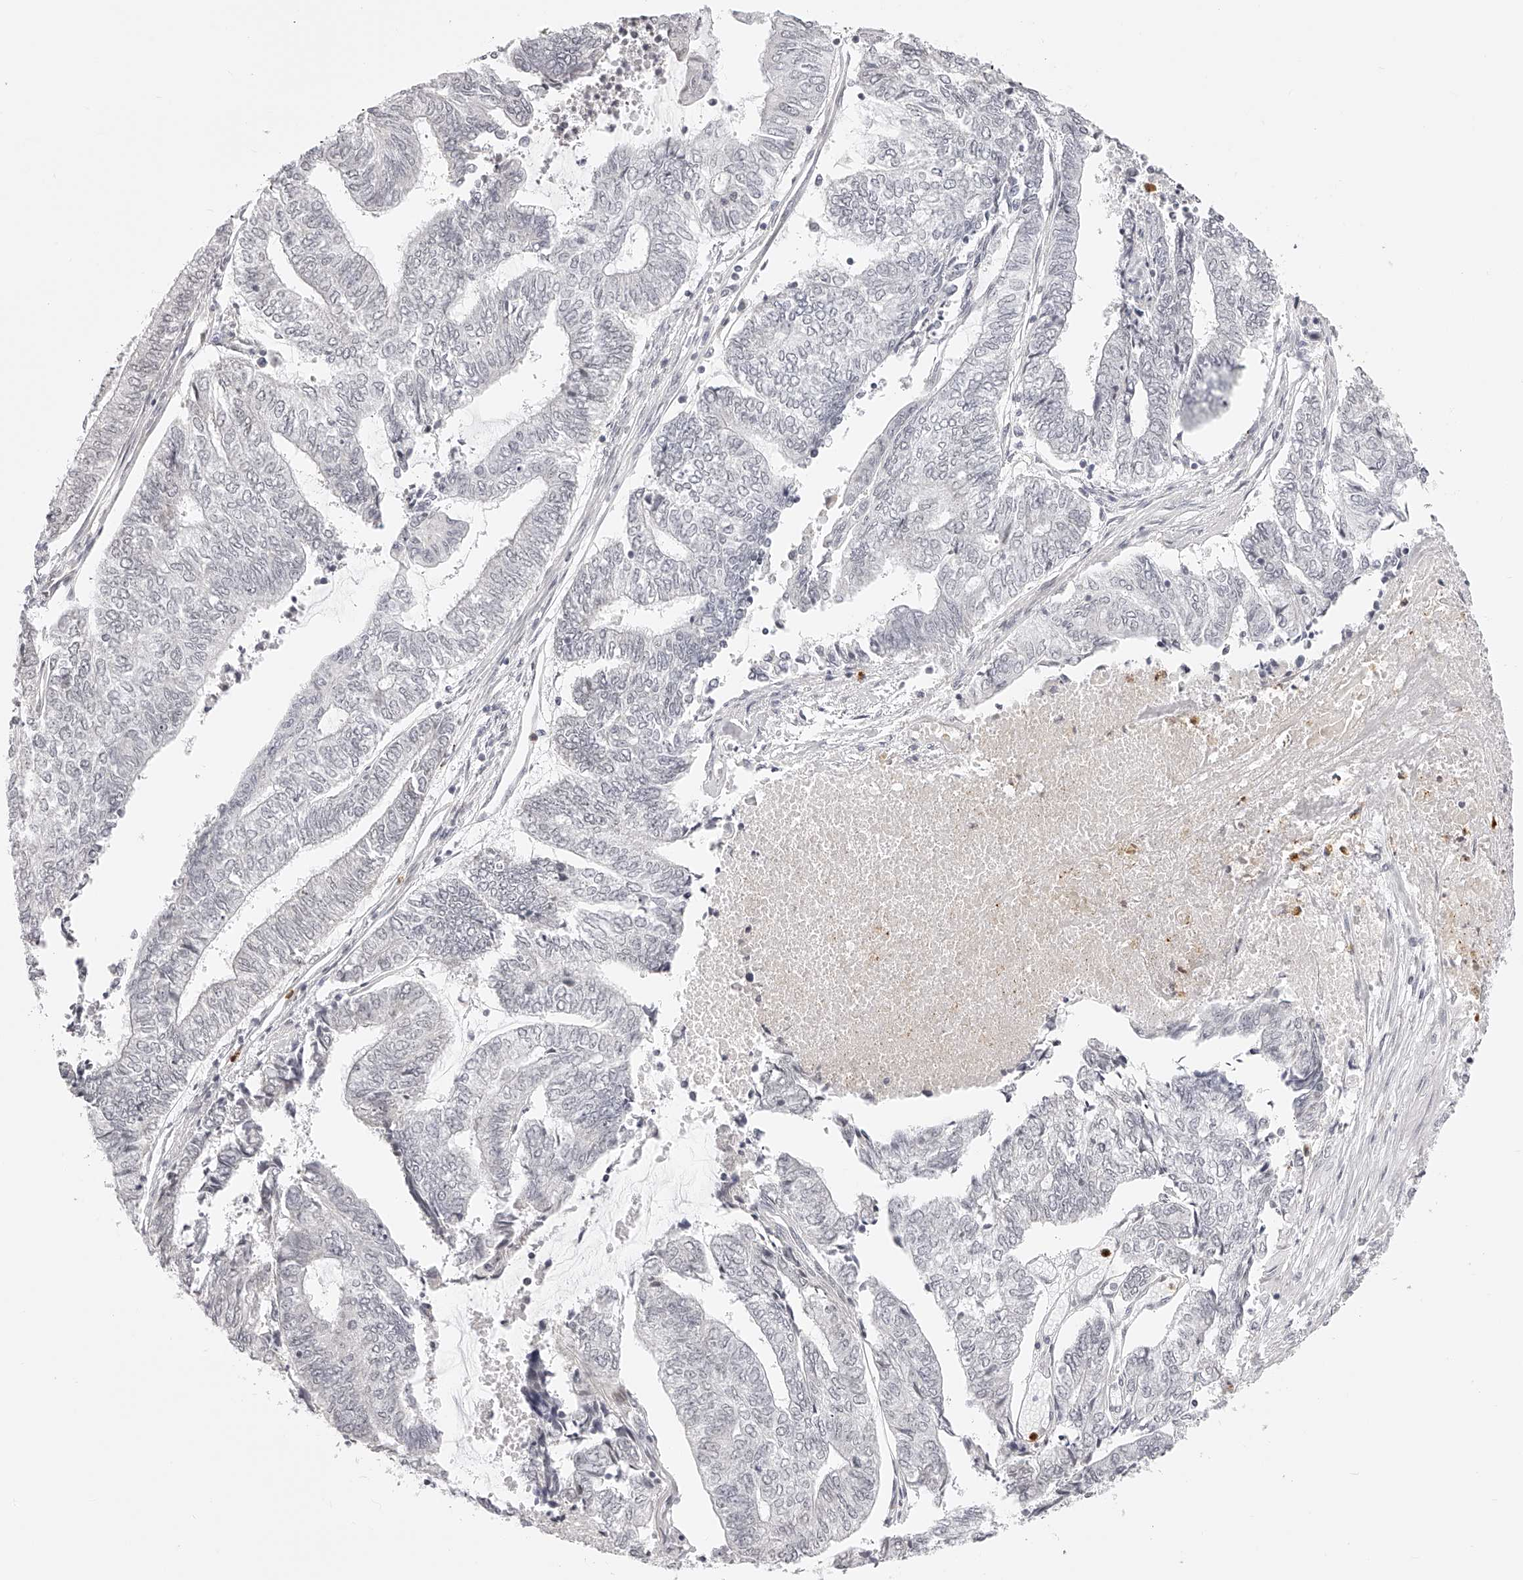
{"staining": {"intensity": "negative", "quantity": "none", "location": "none"}, "tissue": "endometrial cancer", "cell_type": "Tumor cells", "image_type": "cancer", "snomed": [{"axis": "morphology", "description": "Adenocarcinoma, NOS"}, {"axis": "topography", "description": "Uterus"}, {"axis": "topography", "description": "Endometrium"}], "caption": "This is an IHC image of human adenocarcinoma (endometrial). There is no expression in tumor cells.", "gene": "PLEKHG1", "patient": {"sex": "female", "age": 70}}